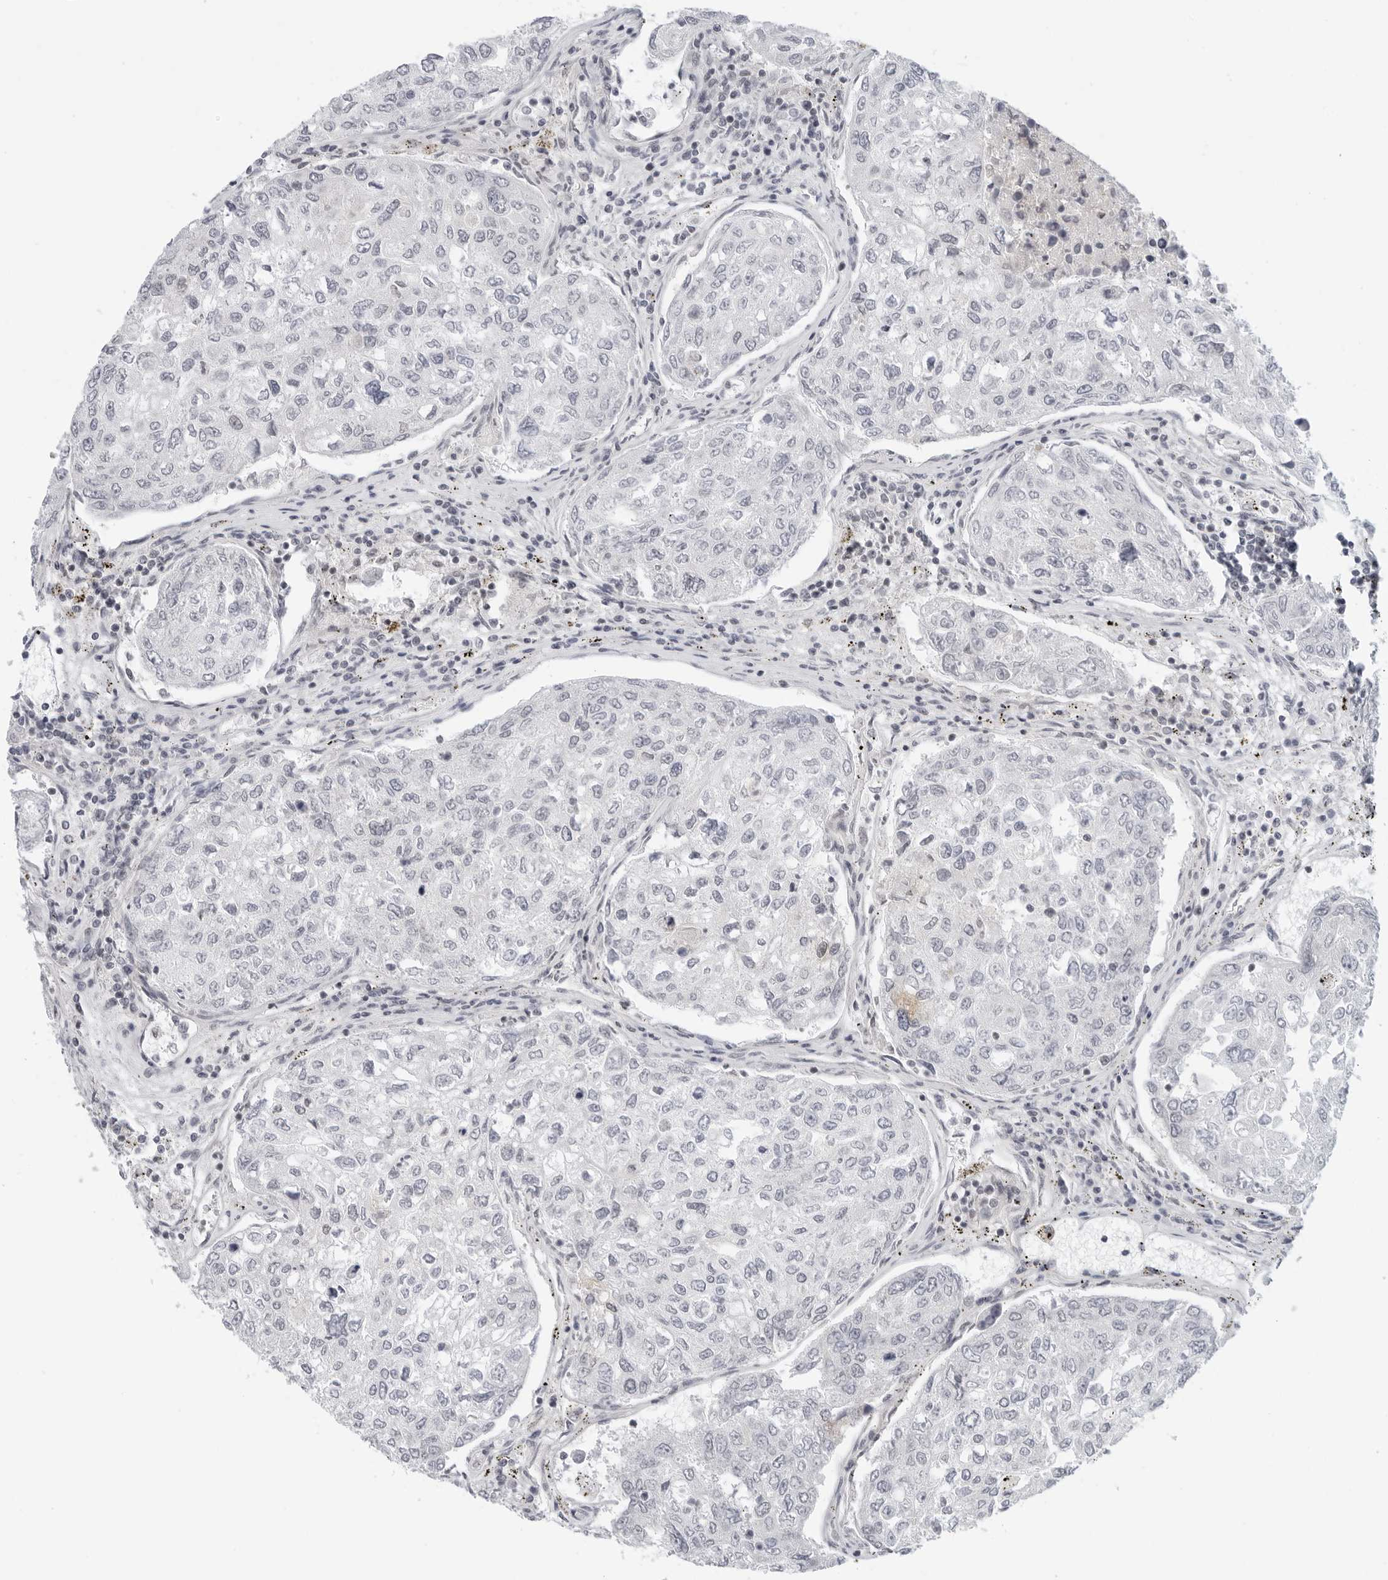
{"staining": {"intensity": "negative", "quantity": "none", "location": "none"}, "tissue": "urothelial cancer", "cell_type": "Tumor cells", "image_type": "cancer", "snomed": [{"axis": "morphology", "description": "Urothelial carcinoma, High grade"}, {"axis": "topography", "description": "Lymph node"}, {"axis": "topography", "description": "Urinary bladder"}], "caption": "Immunohistochemical staining of human urothelial cancer reveals no significant positivity in tumor cells.", "gene": "SUGCT", "patient": {"sex": "male", "age": 51}}